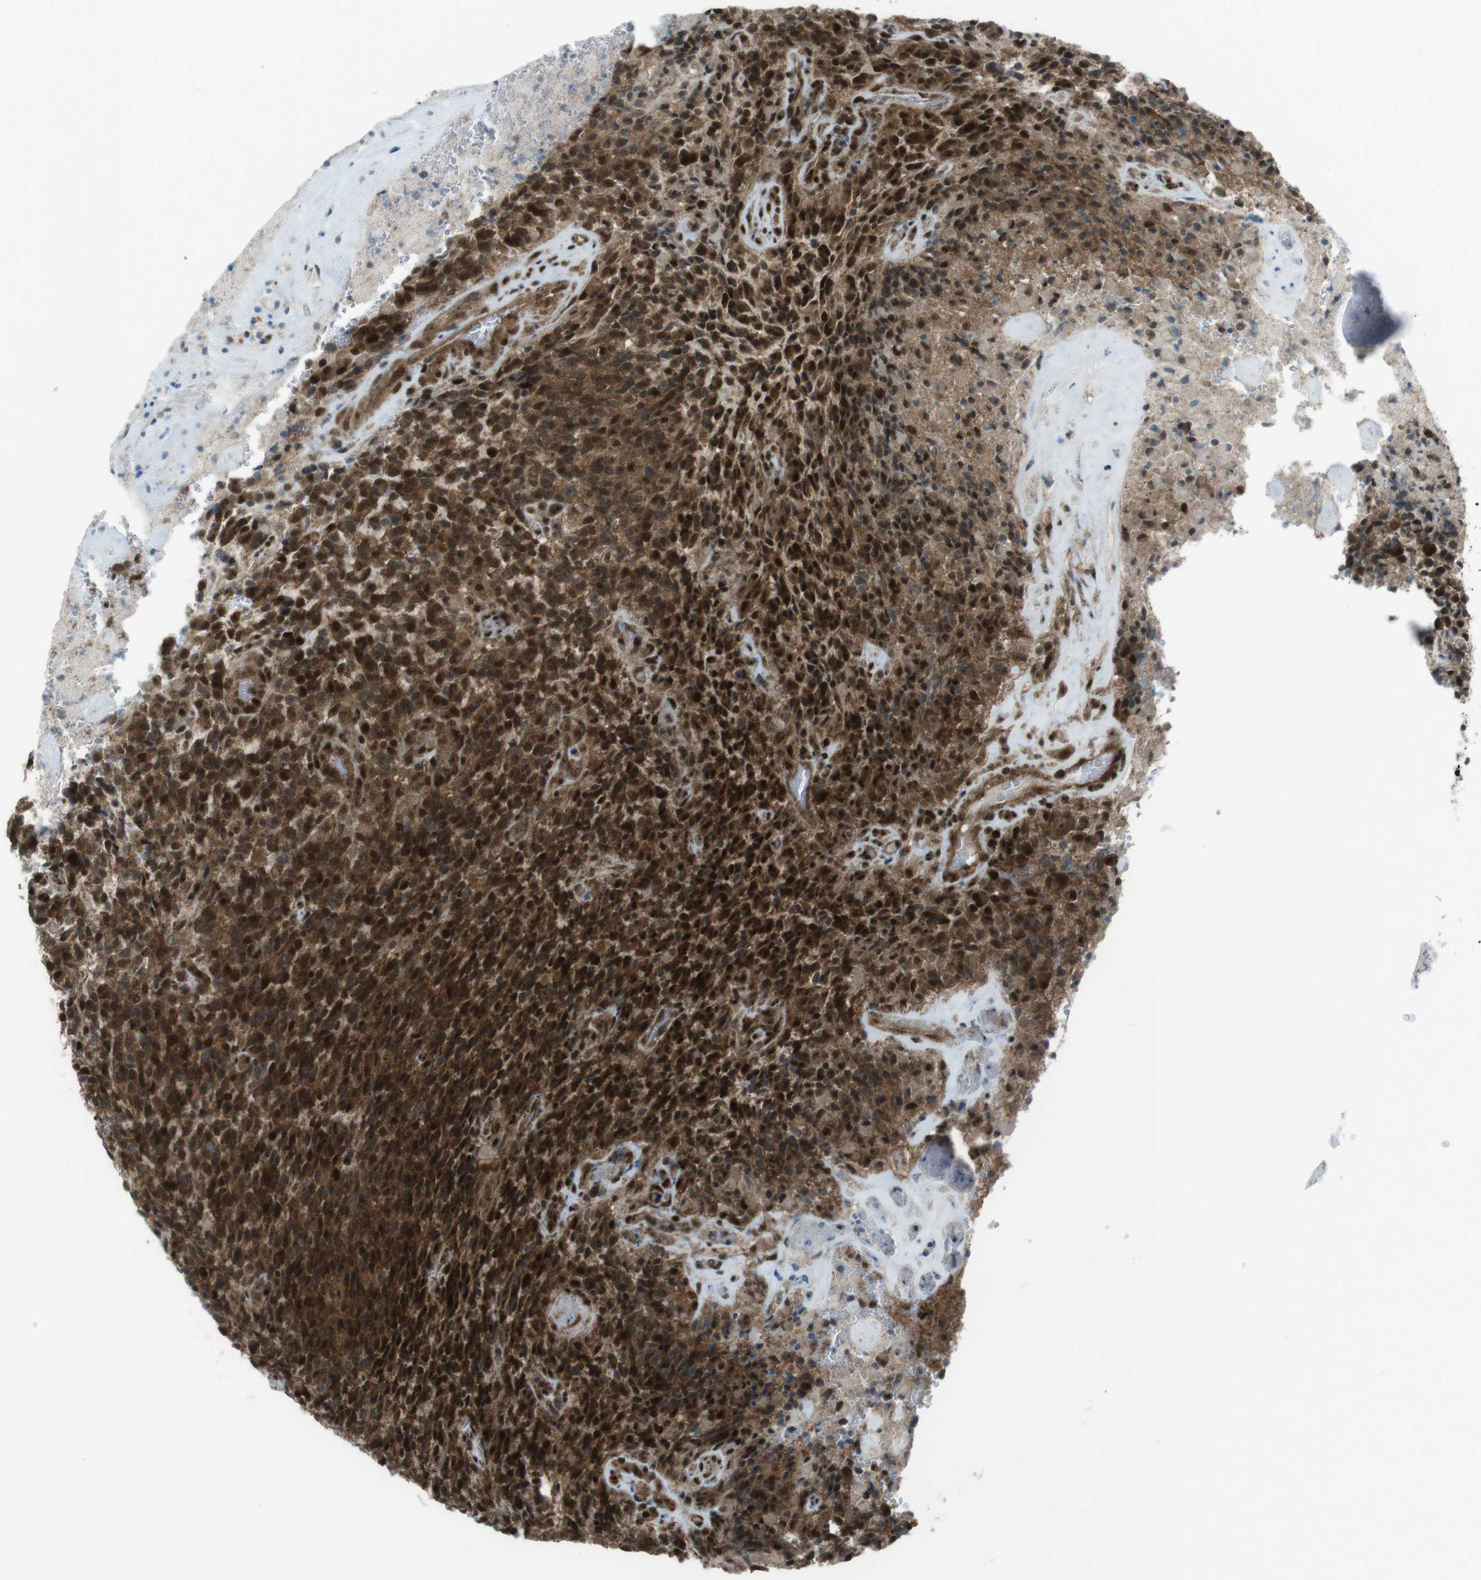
{"staining": {"intensity": "strong", "quantity": ">75%", "location": "cytoplasmic/membranous,nuclear"}, "tissue": "glioma", "cell_type": "Tumor cells", "image_type": "cancer", "snomed": [{"axis": "morphology", "description": "Glioma, malignant, High grade"}, {"axis": "topography", "description": "Brain"}], "caption": "The immunohistochemical stain labels strong cytoplasmic/membranous and nuclear positivity in tumor cells of glioma tissue.", "gene": "CSNK1D", "patient": {"sex": "male", "age": 71}}